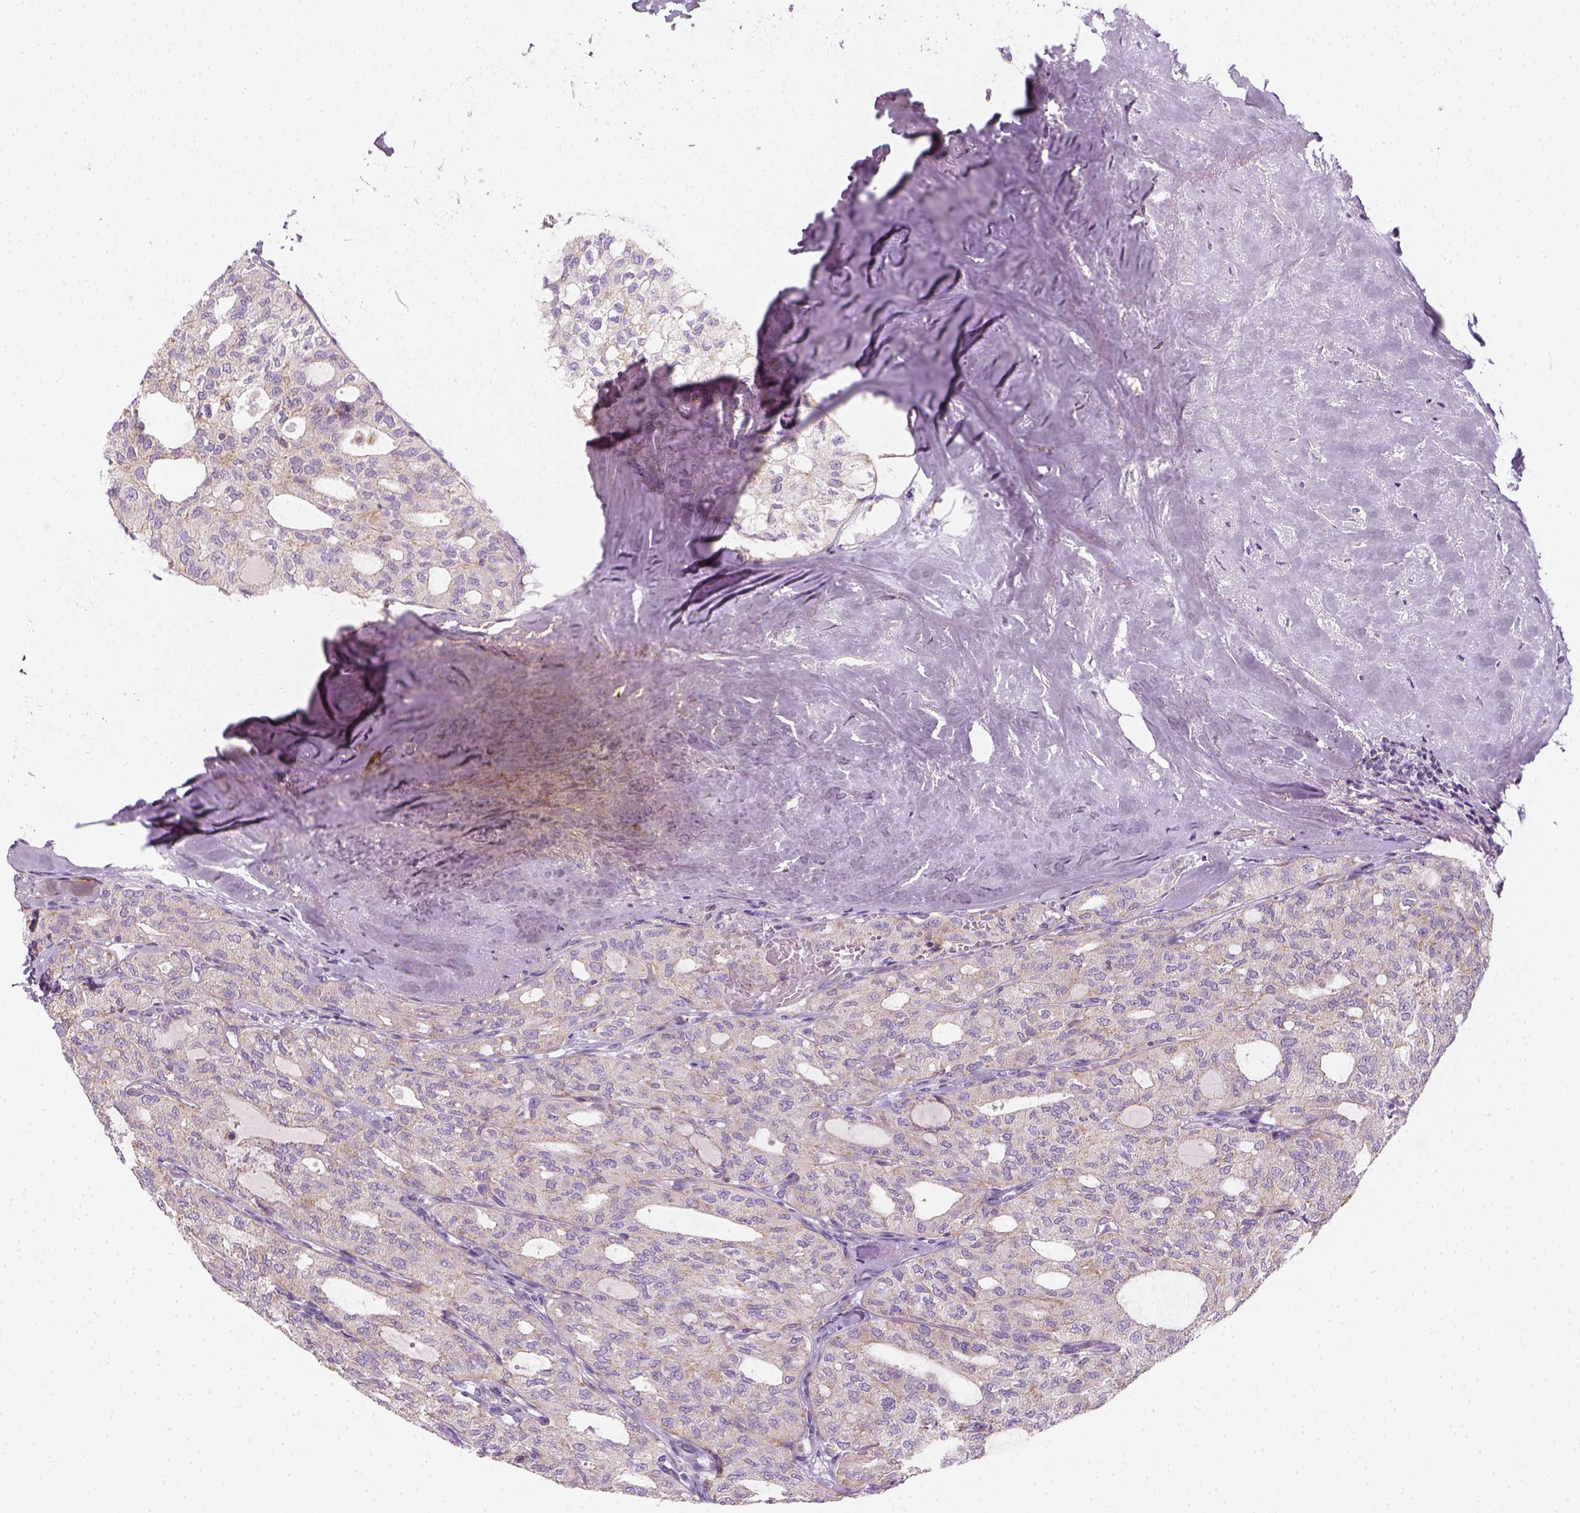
{"staining": {"intensity": "weak", "quantity": "<25%", "location": "cytoplasmic/membranous"}, "tissue": "thyroid cancer", "cell_type": "Tumor cells", "image_type": "cancer", "snomed": [{"axis": "morphology", "description": "Follicular adenoma carcinoma, NOS"}, {"axis": "topography", "description": "Thyroid gland"}], "caption": "The photomicrograph reveals no significant staining in tumor cells of thyroid follicular adenoma carcinoma.", "gene": "AWAT2", "patient": {"sex": "male", "age": 75}}